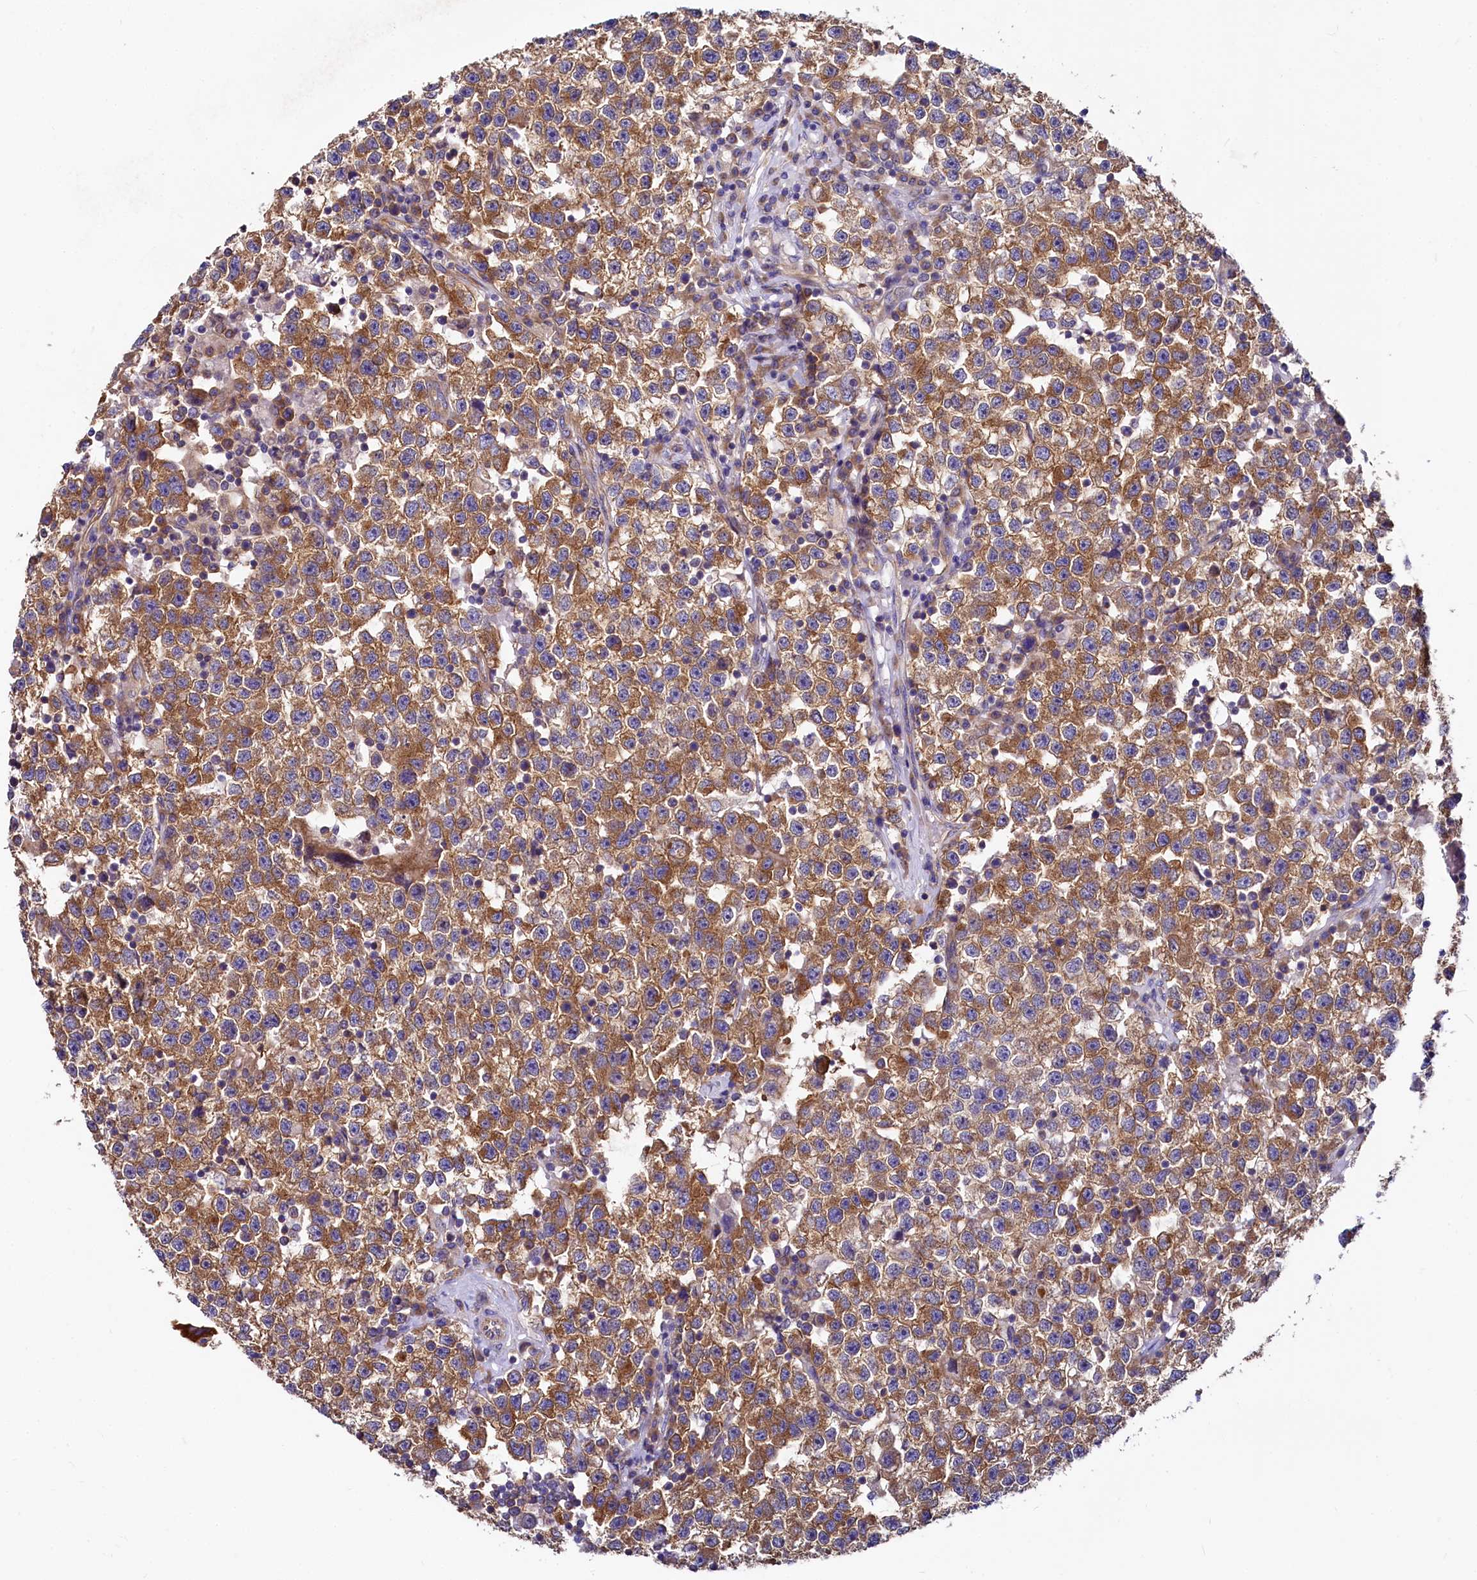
{"staining": {"intensity": "moderate", "quantity": ">75%", "location": "cytoplasmic/membranous"}, "tissue": "testis cancer", "cell_type": "Tumor cells", "image_type": "cancer", "snomed": [{"axis": "morphology", "description": "Seminoma, NOS"}, {"axis": "topography", "description": "Testis"}], "caption": "Testis seminoma stained for a protein reveals moderate cytoplasmic/membranous positivity in tumor cells.", "gene": "QARS1", "patient": {"sex": "male", "age": 22}}